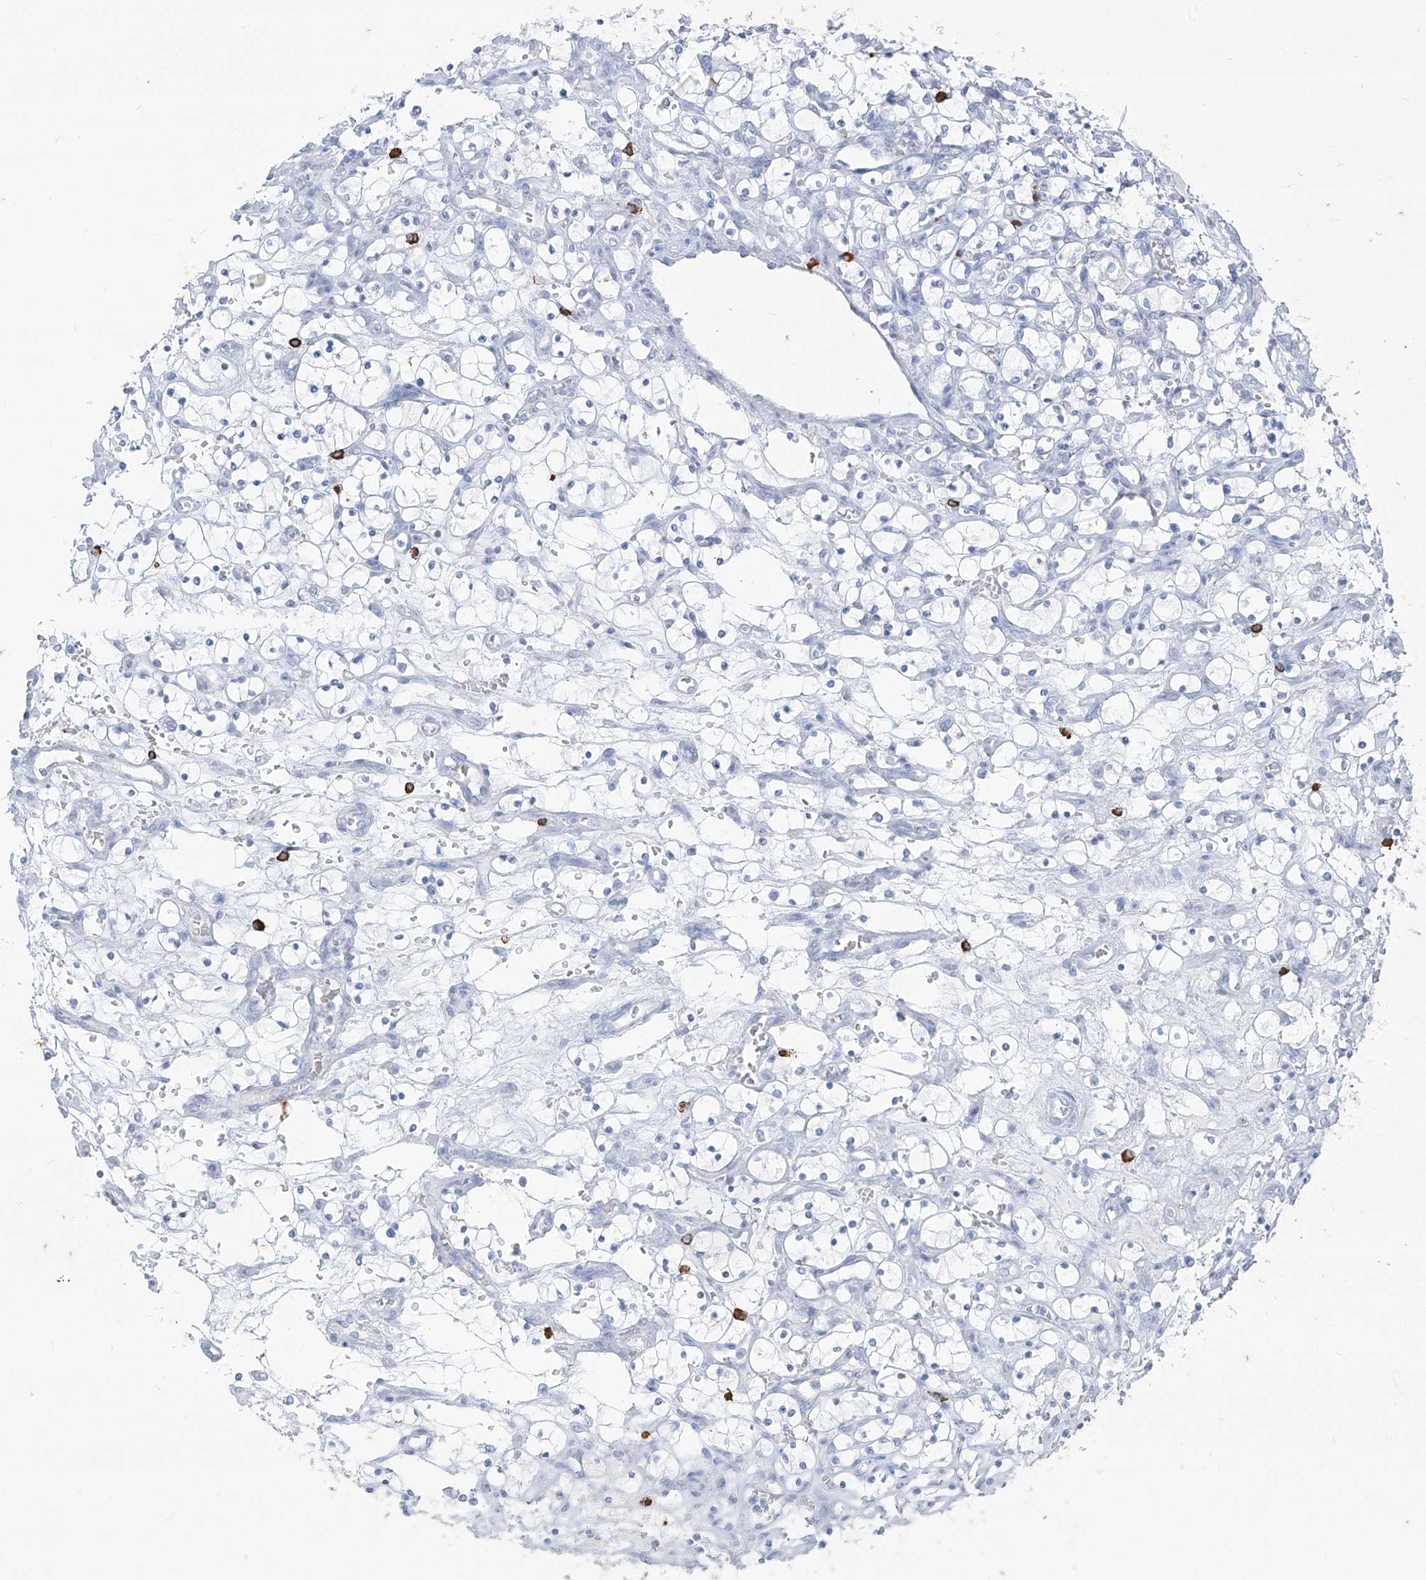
{"staining": {"intensity": "negative", "quantity": "none", "location": "none"}, "tissue": "renal cancer", "cell_type": "Tumor cells", "image_type": "cancer", "snomed": [{"axis": "morphology", "description": "Adenocarcinoma, NOS"}, {"axis": "topography", "description": "Kidney"}], "caption": "This image is of renal cancer (adenocarcinoma) stained with IHC to label a protein in brown with the nuclei are counter-stained blue. There is no positivity in tumor cells.", "gene": "CX3CR1", "patient": {"sex": "female", "age": 69}}